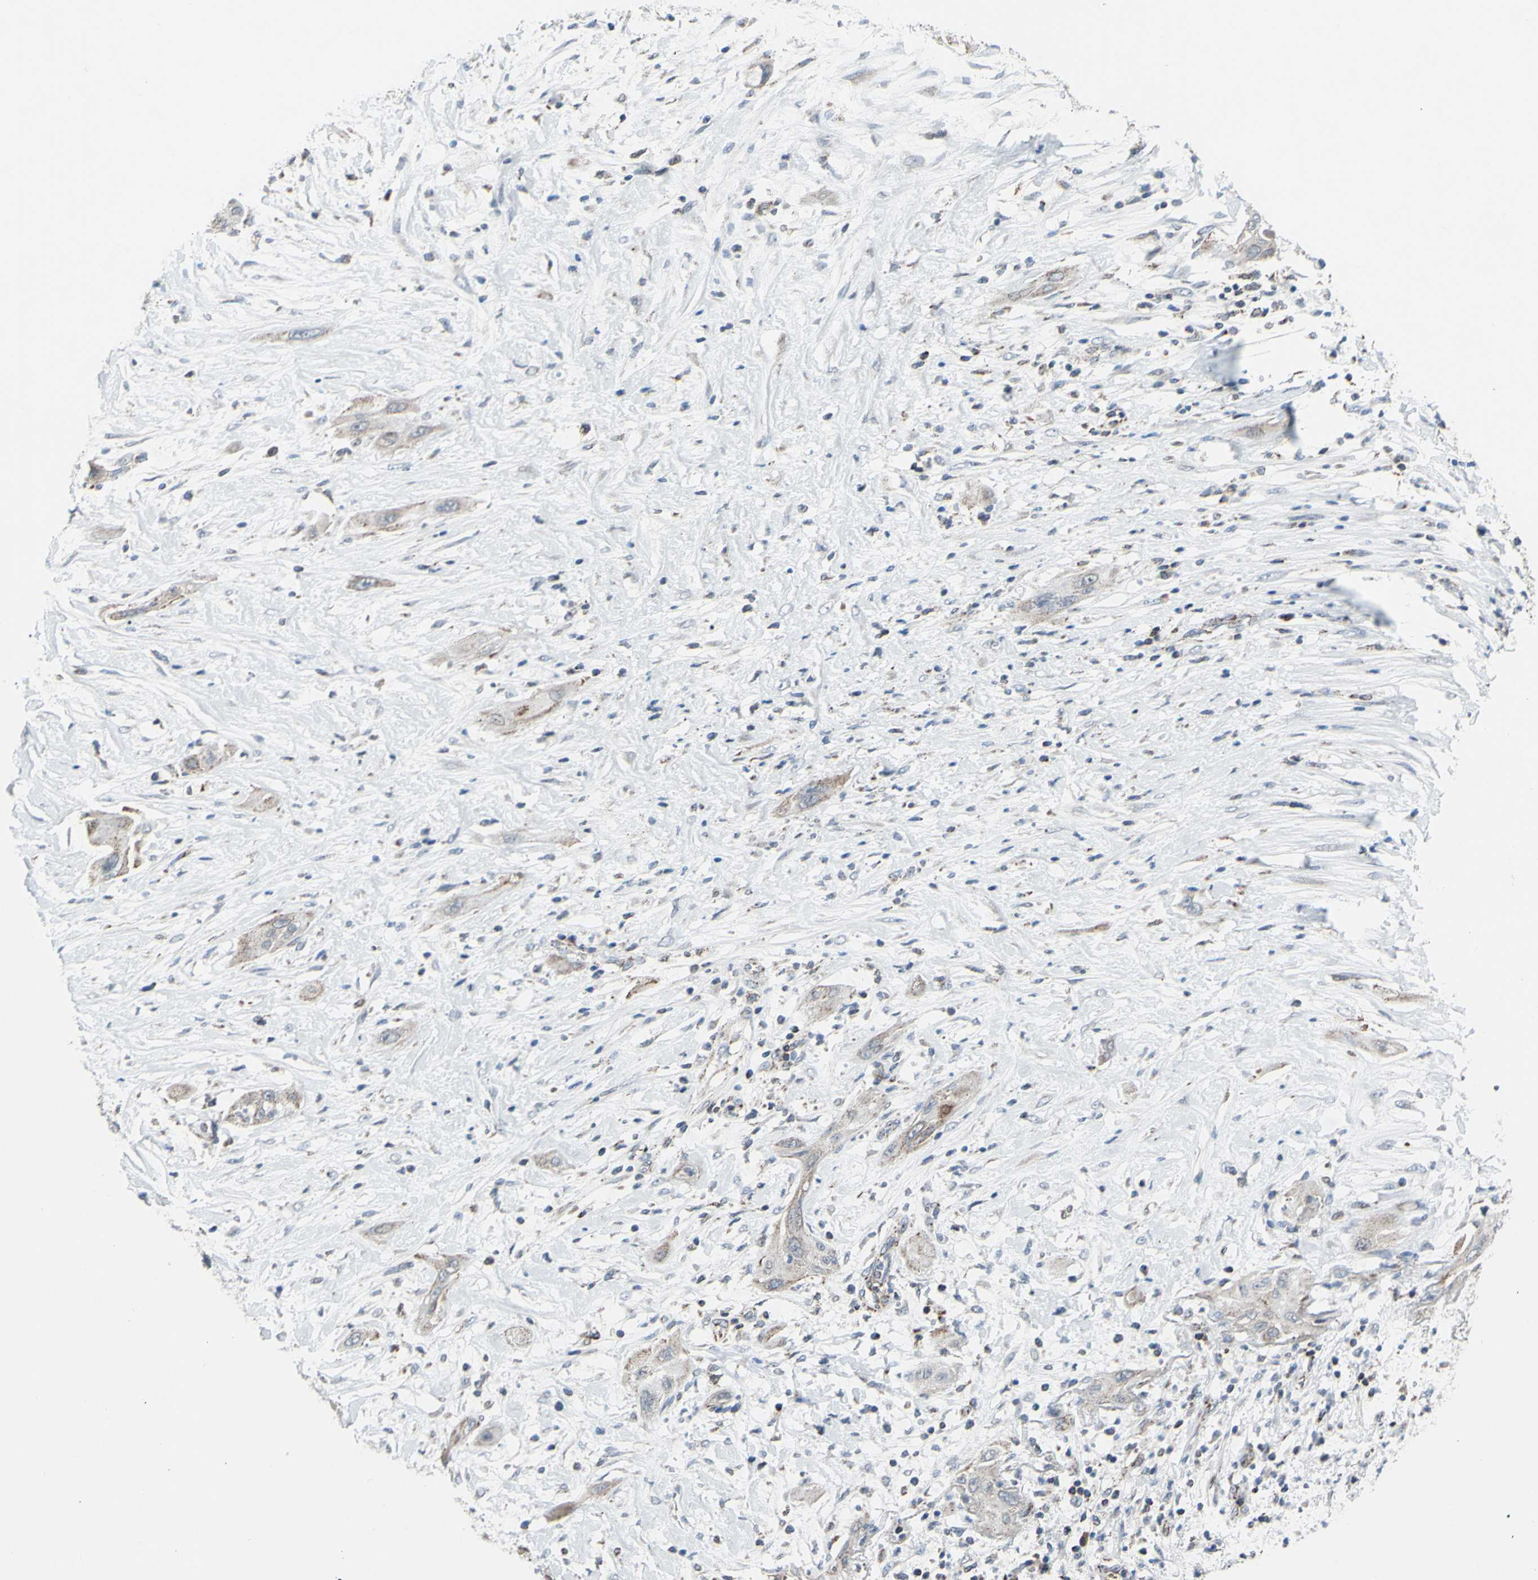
{"staining": {"intensity": "weak", "quantity": "25%-75%", "location": "cytoplasmic/membranous"}, "tissue": "lung cancer", "cell_type": "Tumor cells", "image_type": "cancer", "snomed": [{"axis": "morphology", "description": "Squamous cell carcinoma, NOS"}, {"axis": "topography", "description": "Lung"}], "caption": "IHC of lung cancer (squamous cell carcinoma) reveals low levels of weak cytoplasmic/membranous staining in approximately 25%-75% of tumor cells.", "gene": "GLT8D1", "patient": {"sex": "female", "age": 47}}